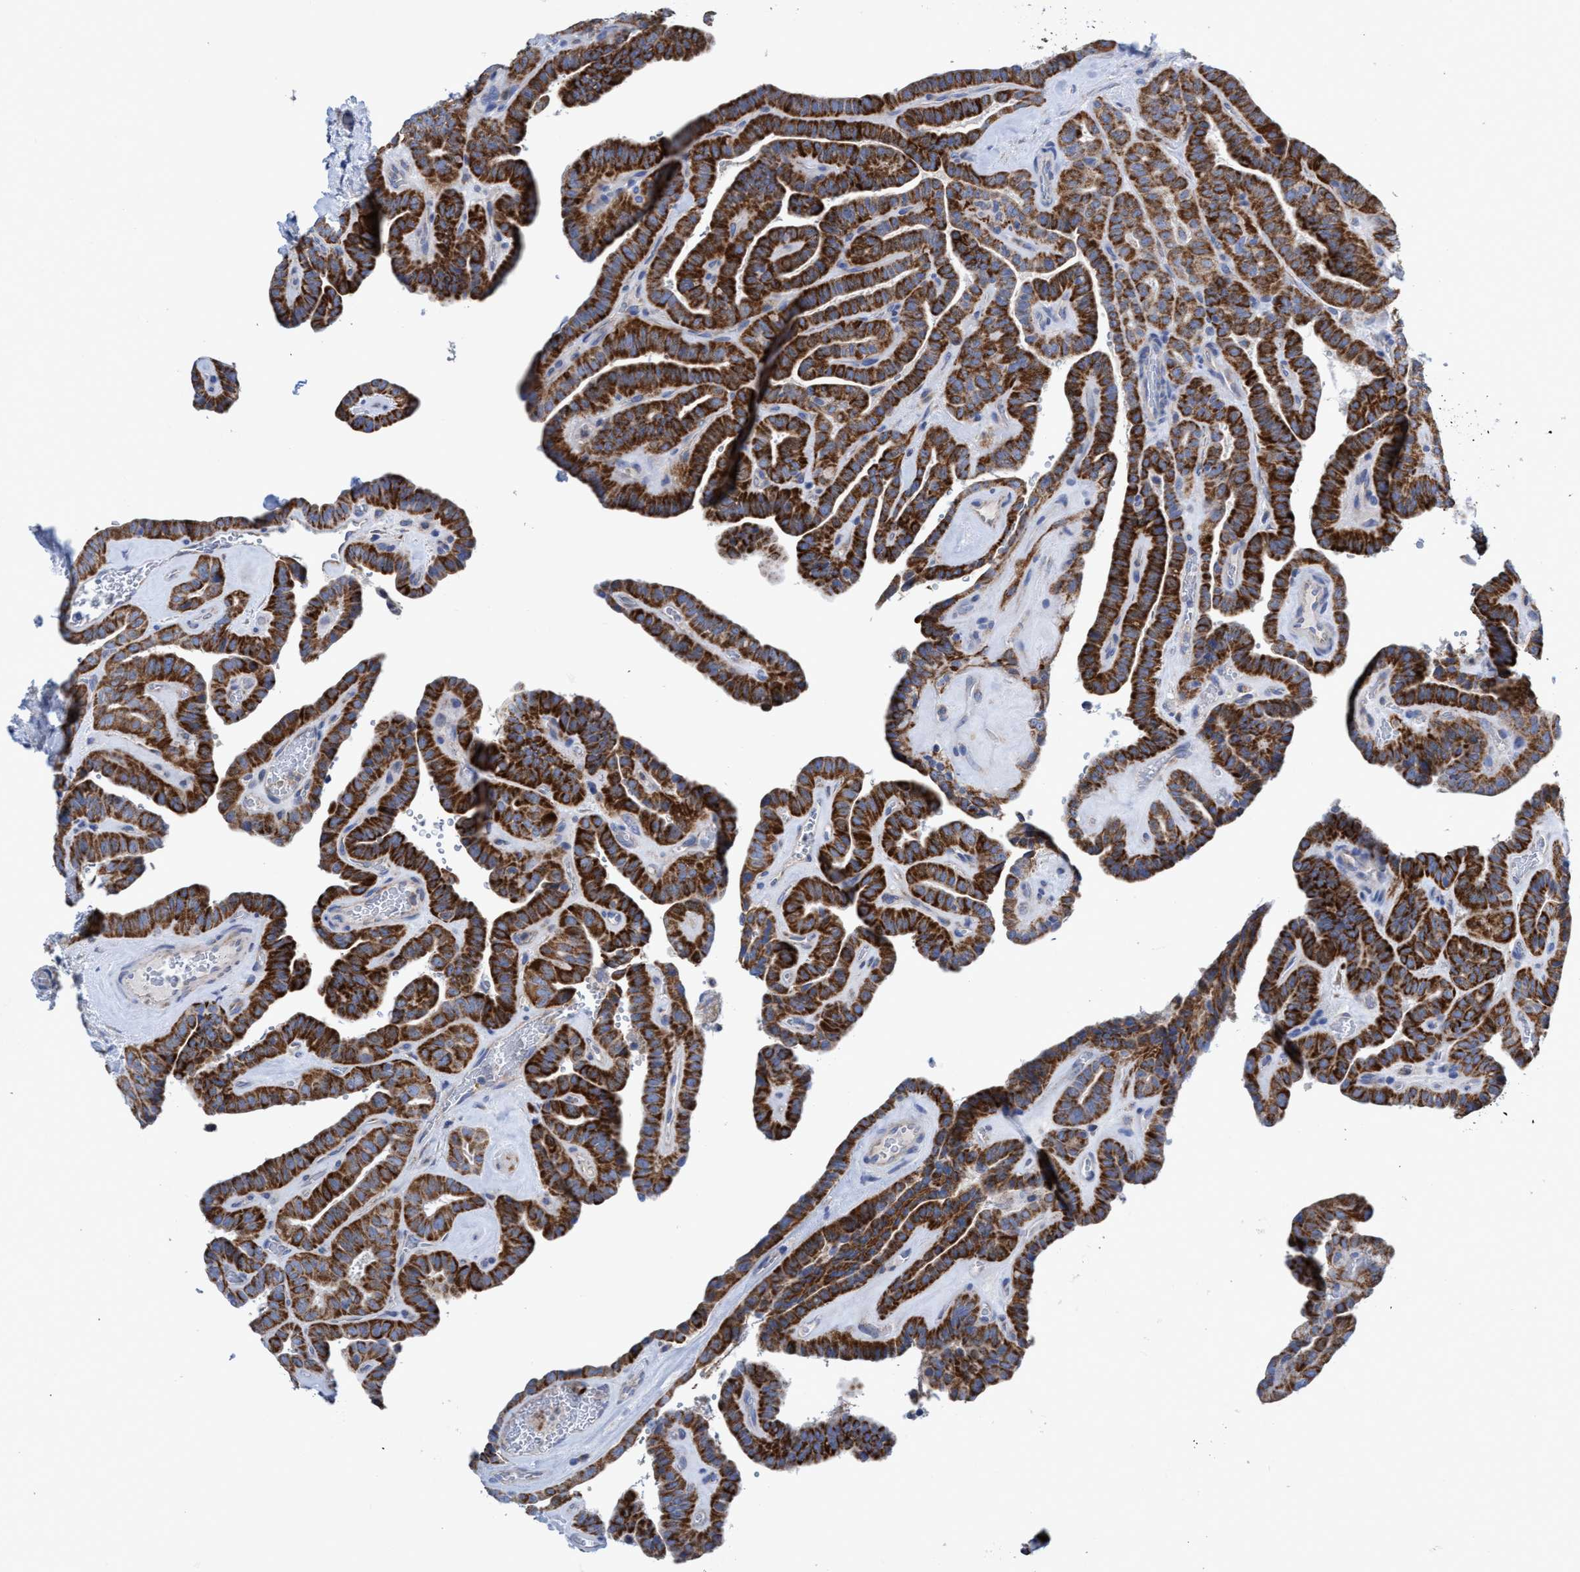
{"staining": {"intensity": "strong", "quantity": ">75%", "location": "cytoplasmic/membranous"}, "tissue": "thyroid cancer", "cell_type": "Tumor cells", "image_type": "cancer", "snomed": [{"axis": "morphology", "description": "Papillary adenocarcinoma, NOS"}, {"axis": "topography", "description": "Thyroid gland"}], "caption": "The image demonstrates a brown stain indicating the presence of a protein in the cytoplasmic/membranous of tumor cells in thyroid cancer.", "gene": "ZNF750", "patient": {"sex": "male", "age": 77}}